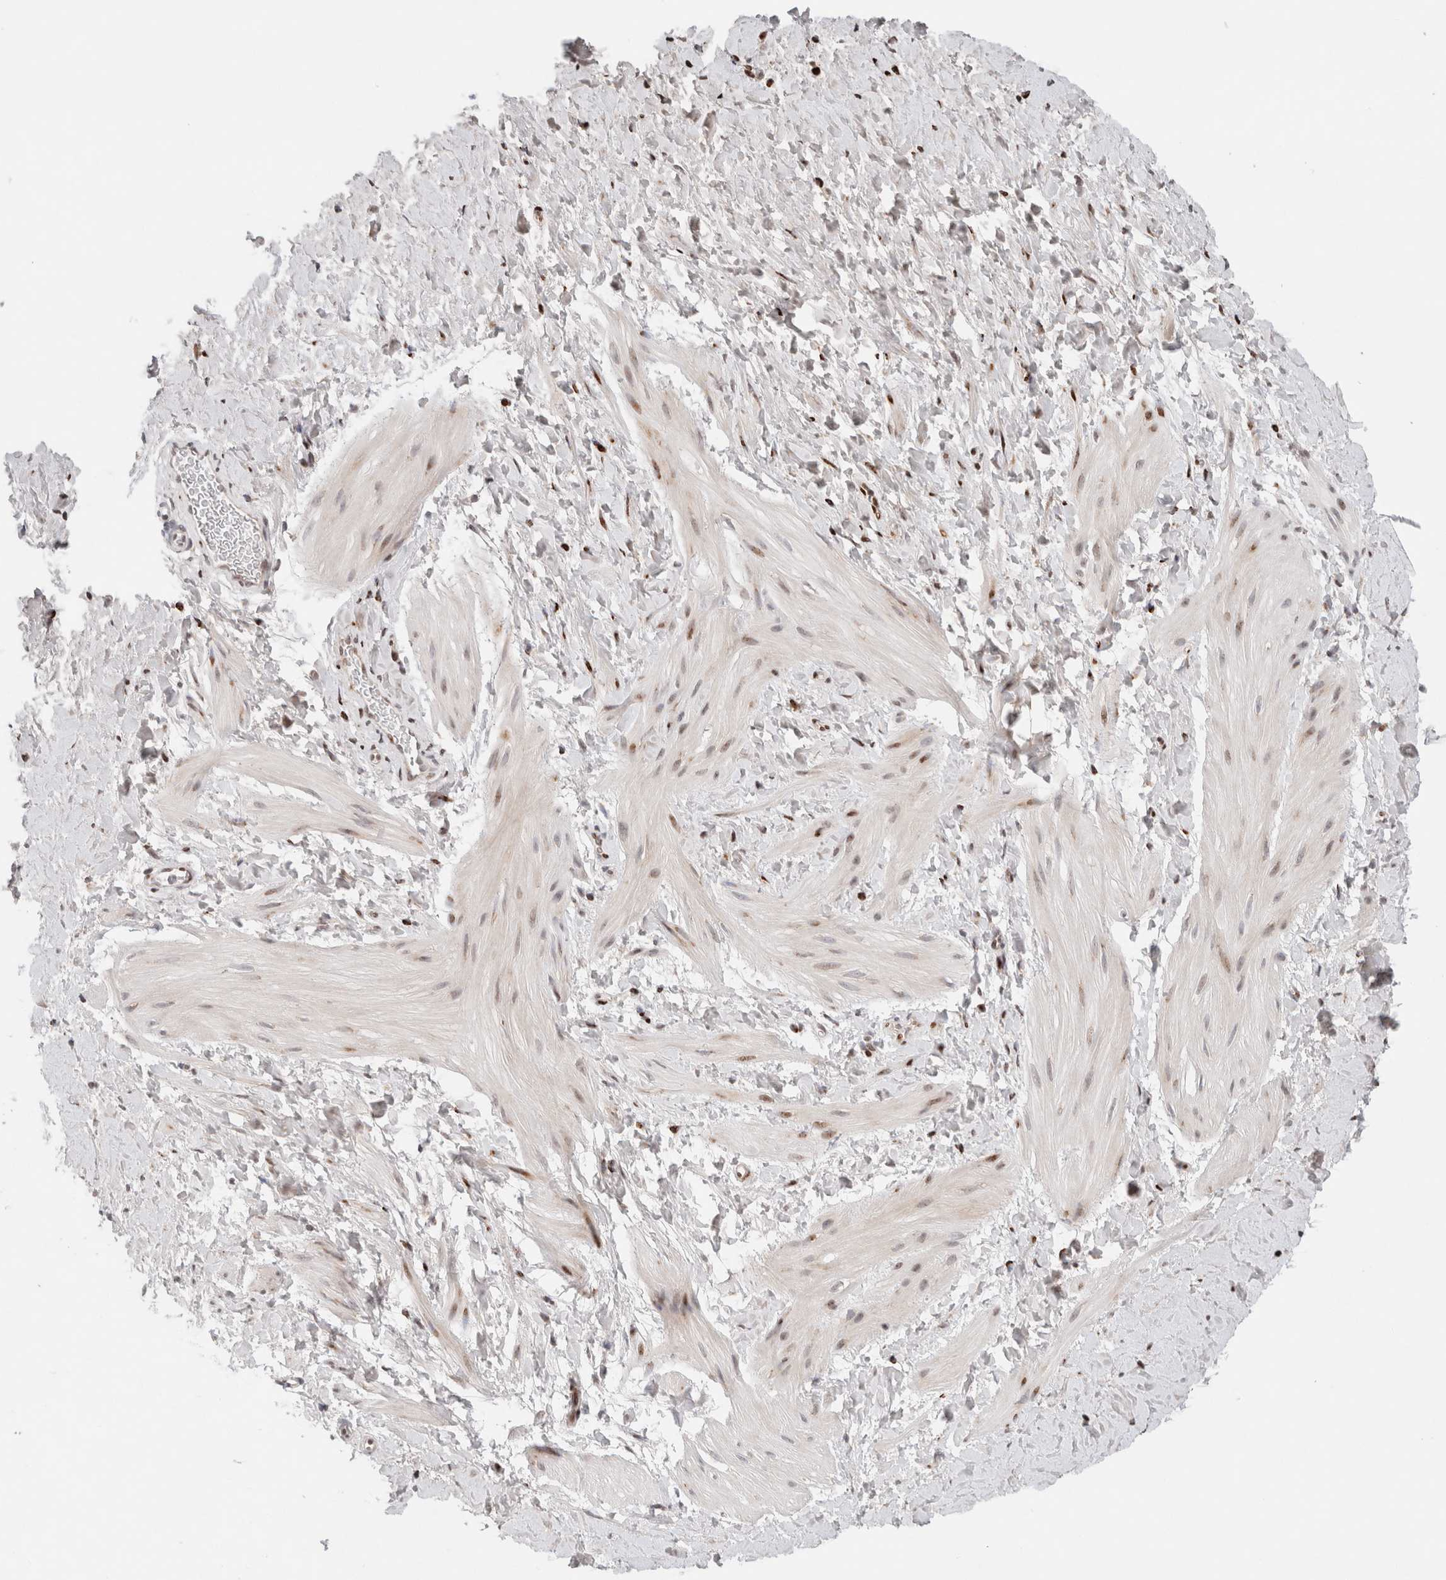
{"staining": {"intensity": "moderate", "quantity": "25%-75%", "location": "nuclear"}, "tissue": "smooth muscle", "cell_type": "Smooth muscle cells", "image_type": "normal", "snomed": [{"axis": "morphology", "description": "Normal tissue, NOS"}, {"axis": "topography", "description": "Smooth muscle"}], "caption": "Smooth muscle cells demonstrate medium levels of moderate nuclear staining in about 25%-75% of cells in normal smooth muscle.", "gene": "ERI3", "patient": {"sex": "male", "age": 16}}